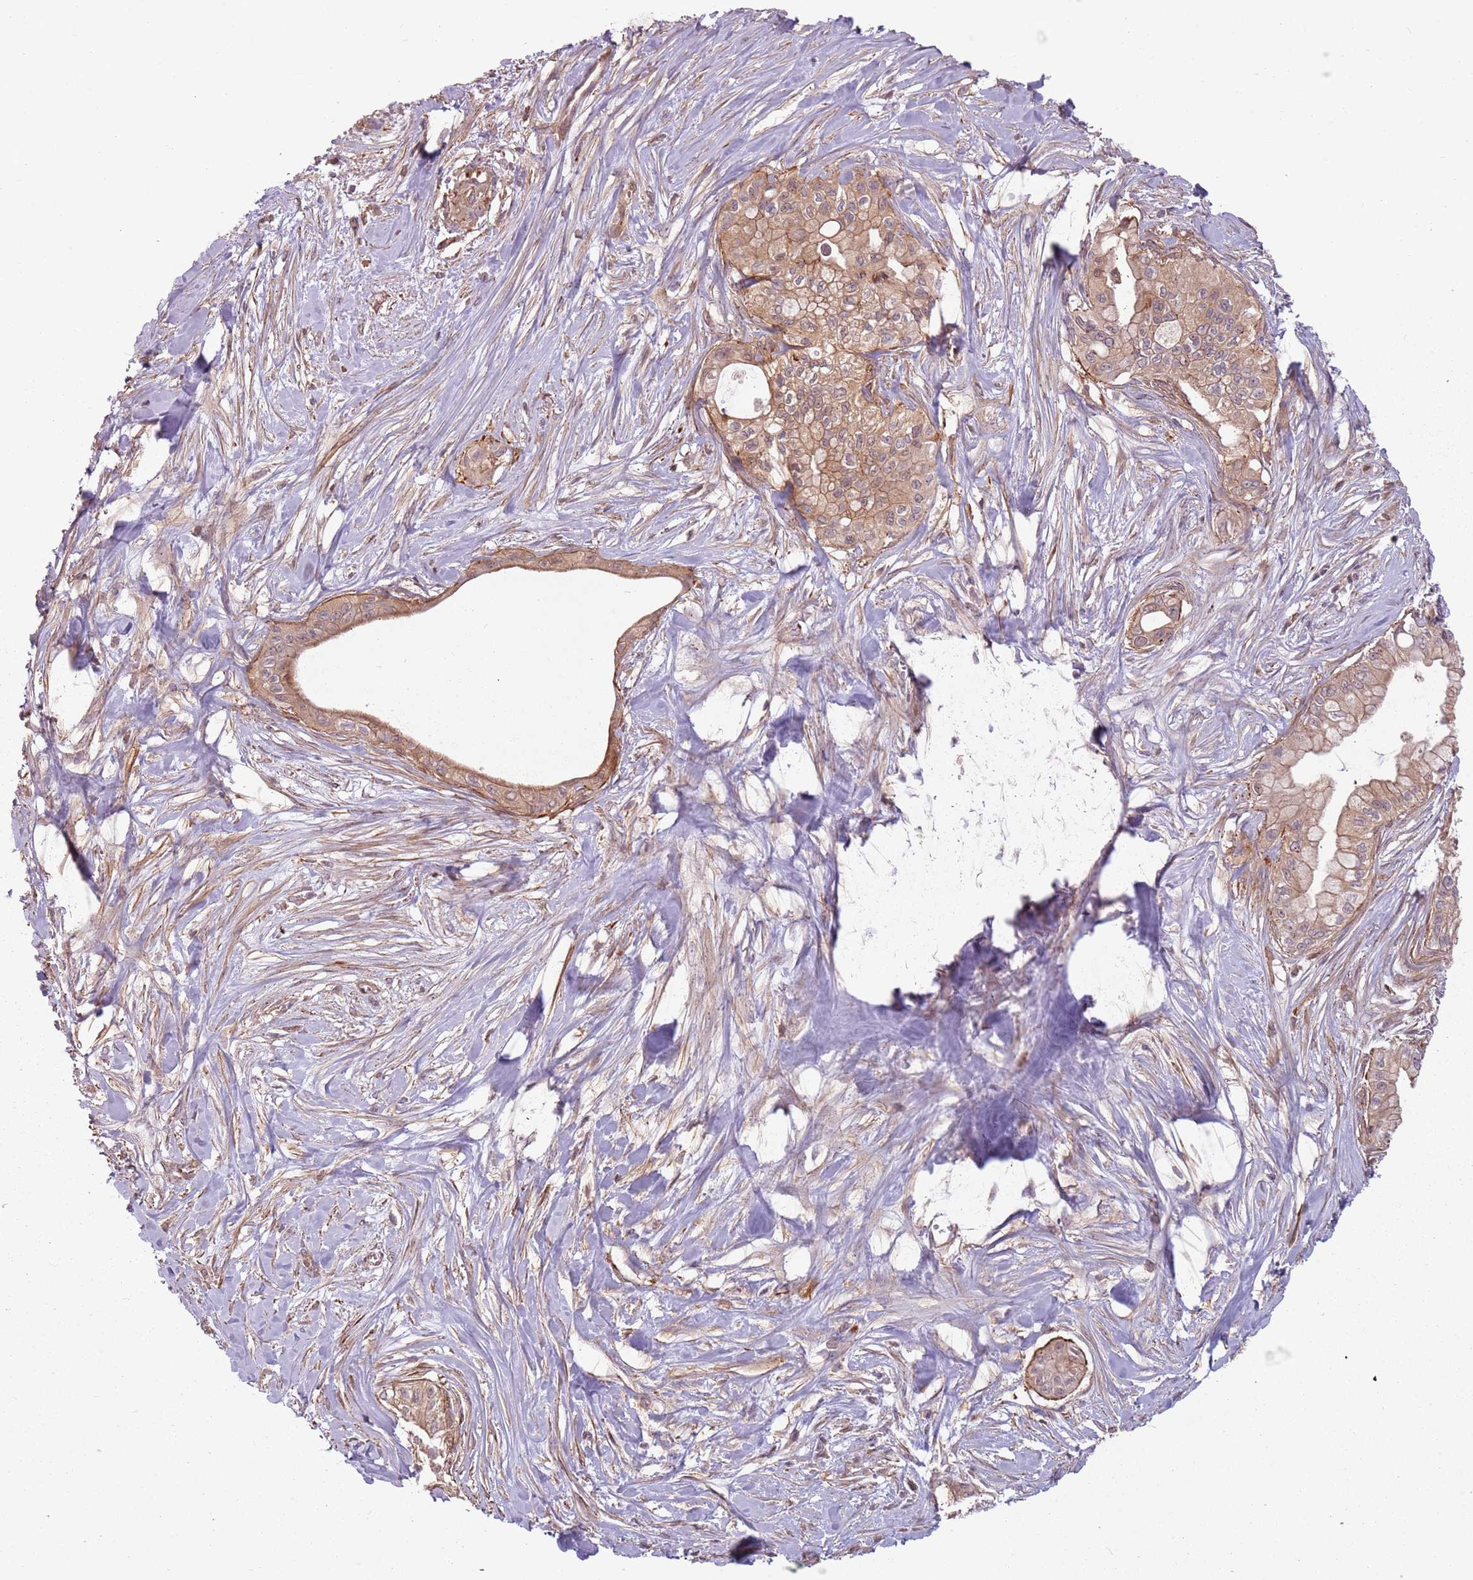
{"staining": {"intensity": "moderate", "quantity": ">75%", "location": "cytoplasmic/membranous"}, "tissue": "pancreatic cancer", "cell_type": "Tumor cells", "image_type": "cancer", "snomed": [{"axis": "morphology", "description": "Adenocarcinoma, NOS"}, {"axis": "topography", "description": "Pancreas"}], "caption": "The image demonstrates staining of adenocarcinoma (pancreatic), revealing moderate cytoplasmic/membranous protein positivity (brown color) within tumor cells.", "gene": "RPL21", "patient": {"sex": "male", "age": 78}}